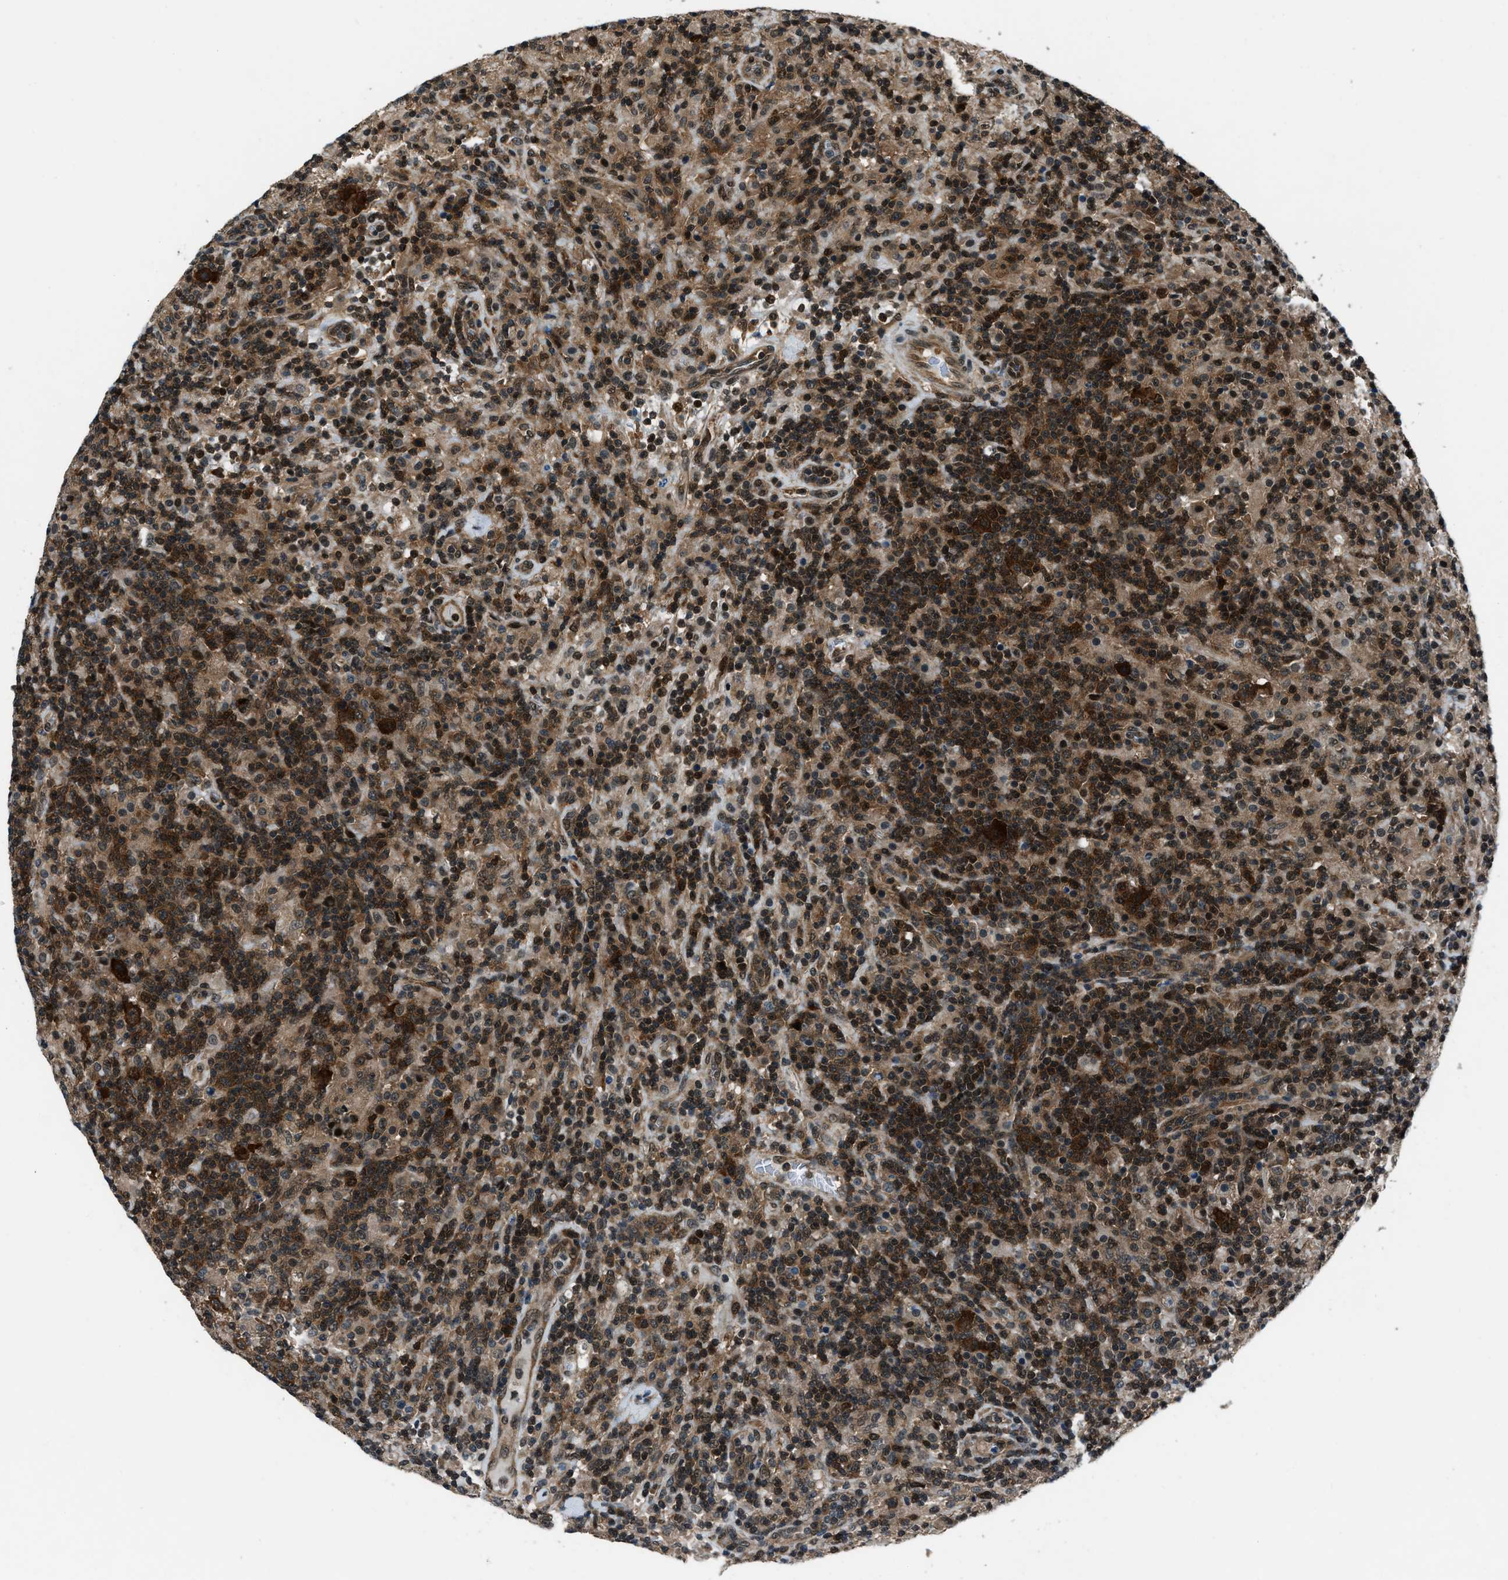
{"staining": {"intensity": "strong", "quantity": ">75%", "location": "cytoplasmic/membranous,nuclear"}, "tissue": "lymphoma", "cell_type": "Tumor cells", "image_type": "cancer", "snomed": [{"axis": "morphology", "description": "Hodgkin's disease, NOS"}, {"axis": "topography", "description": "Lymph node"}], "caption": "Hodgkin's disease stained with immunohistochemistry shows strong cytoplasmic/membranous and nuclear staining in about >75% of tumor cells.", "gene": "NUDCD3", "patient": {"sex": "male", "age": 70}}